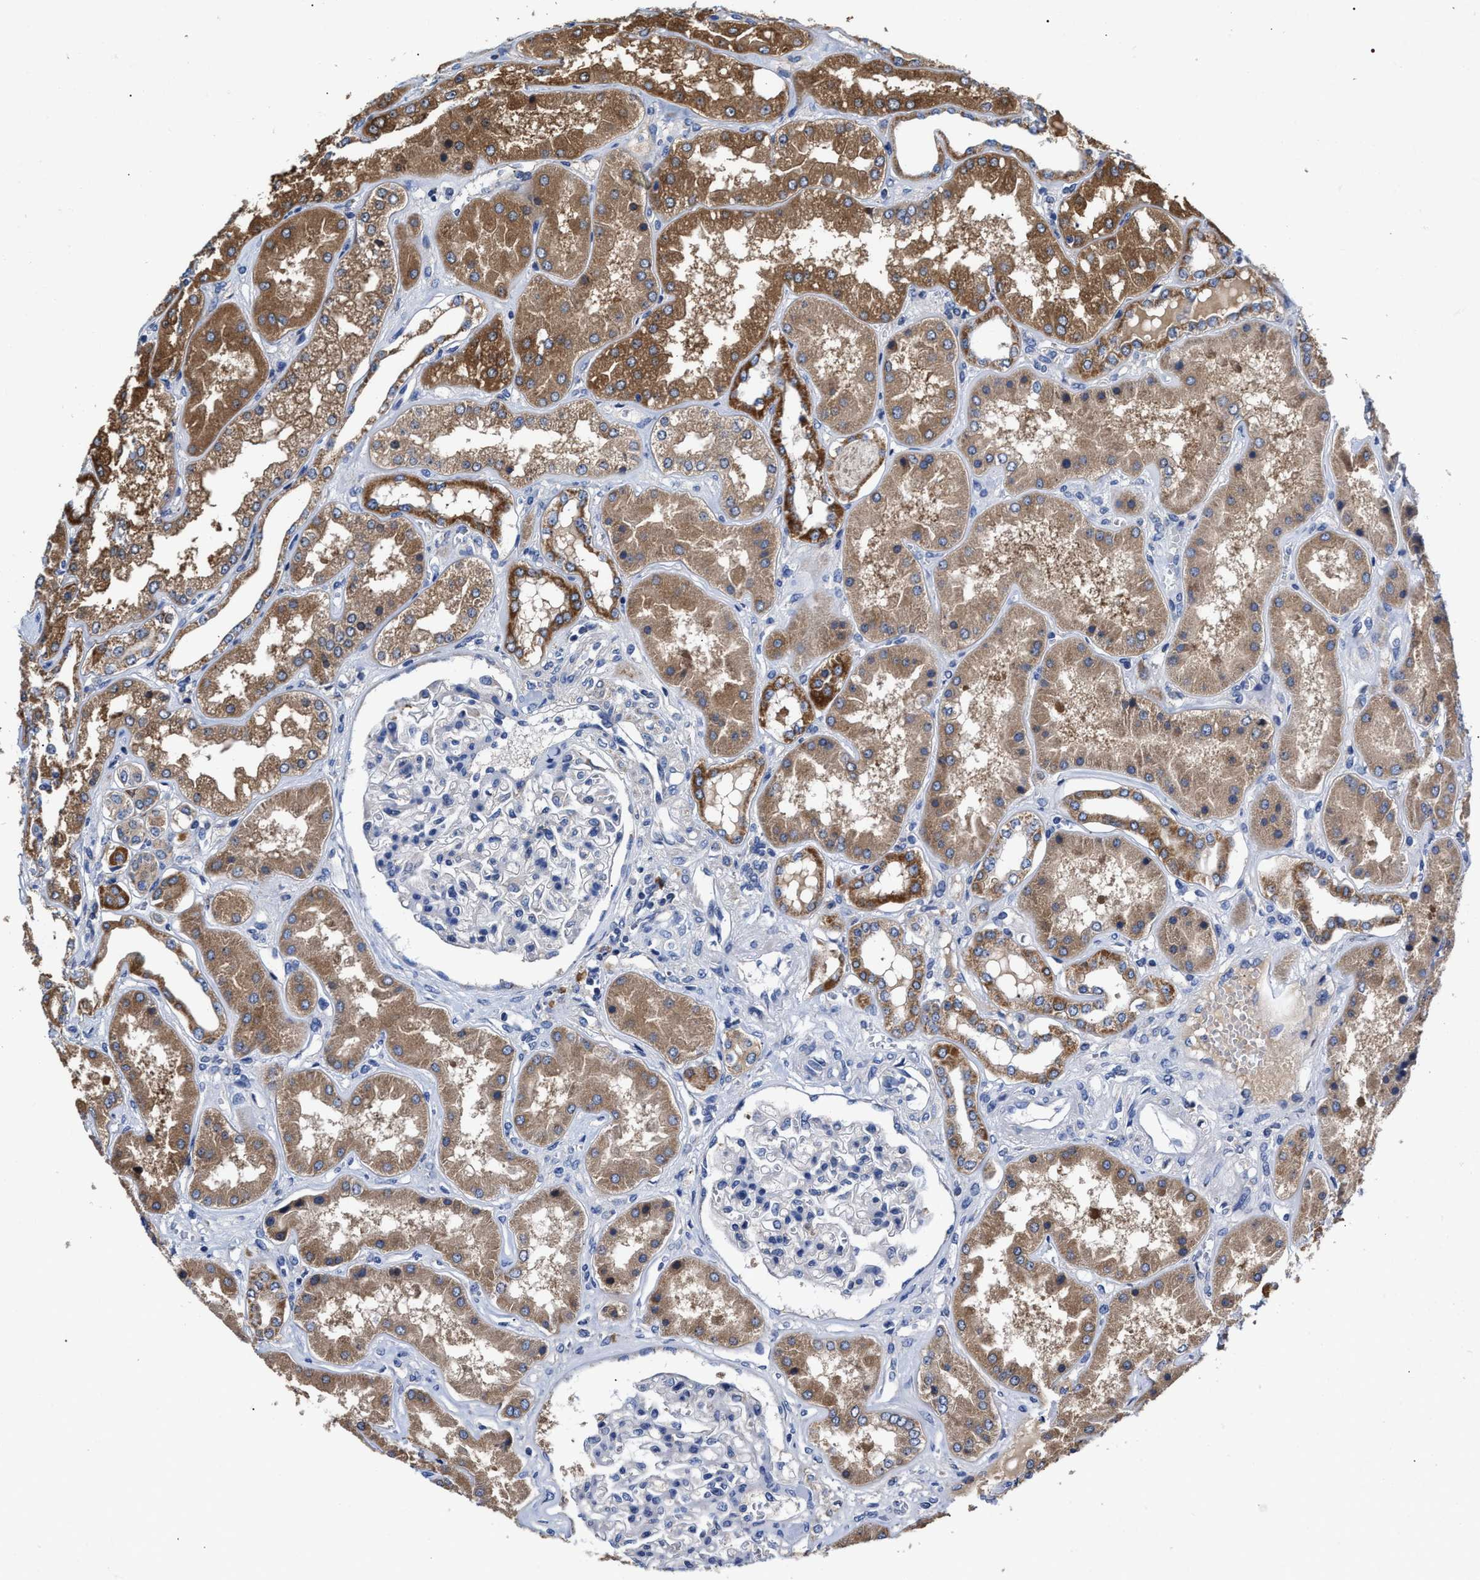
{"staining": {"intensity": "negative", "quantity": "none", "location": "none"}, "tissue": "kidney", "cell_type": "Cells in glomeruli", "image_type": "normal", "snomed": [{"axis": "morphology", "description": "Normal tissue, NOS"}, {"axis": "topography", "description": "Kidney"}], "caption": "An image of human kidney is negative for staining in cells in glomeruli. (DAB (3,3'-diaminobenzidine) immunohistochemistry (IHC) with hematoxylin counter stain).", "gene": "MACC1", "patient": {"sex": "female", "age": 56}}